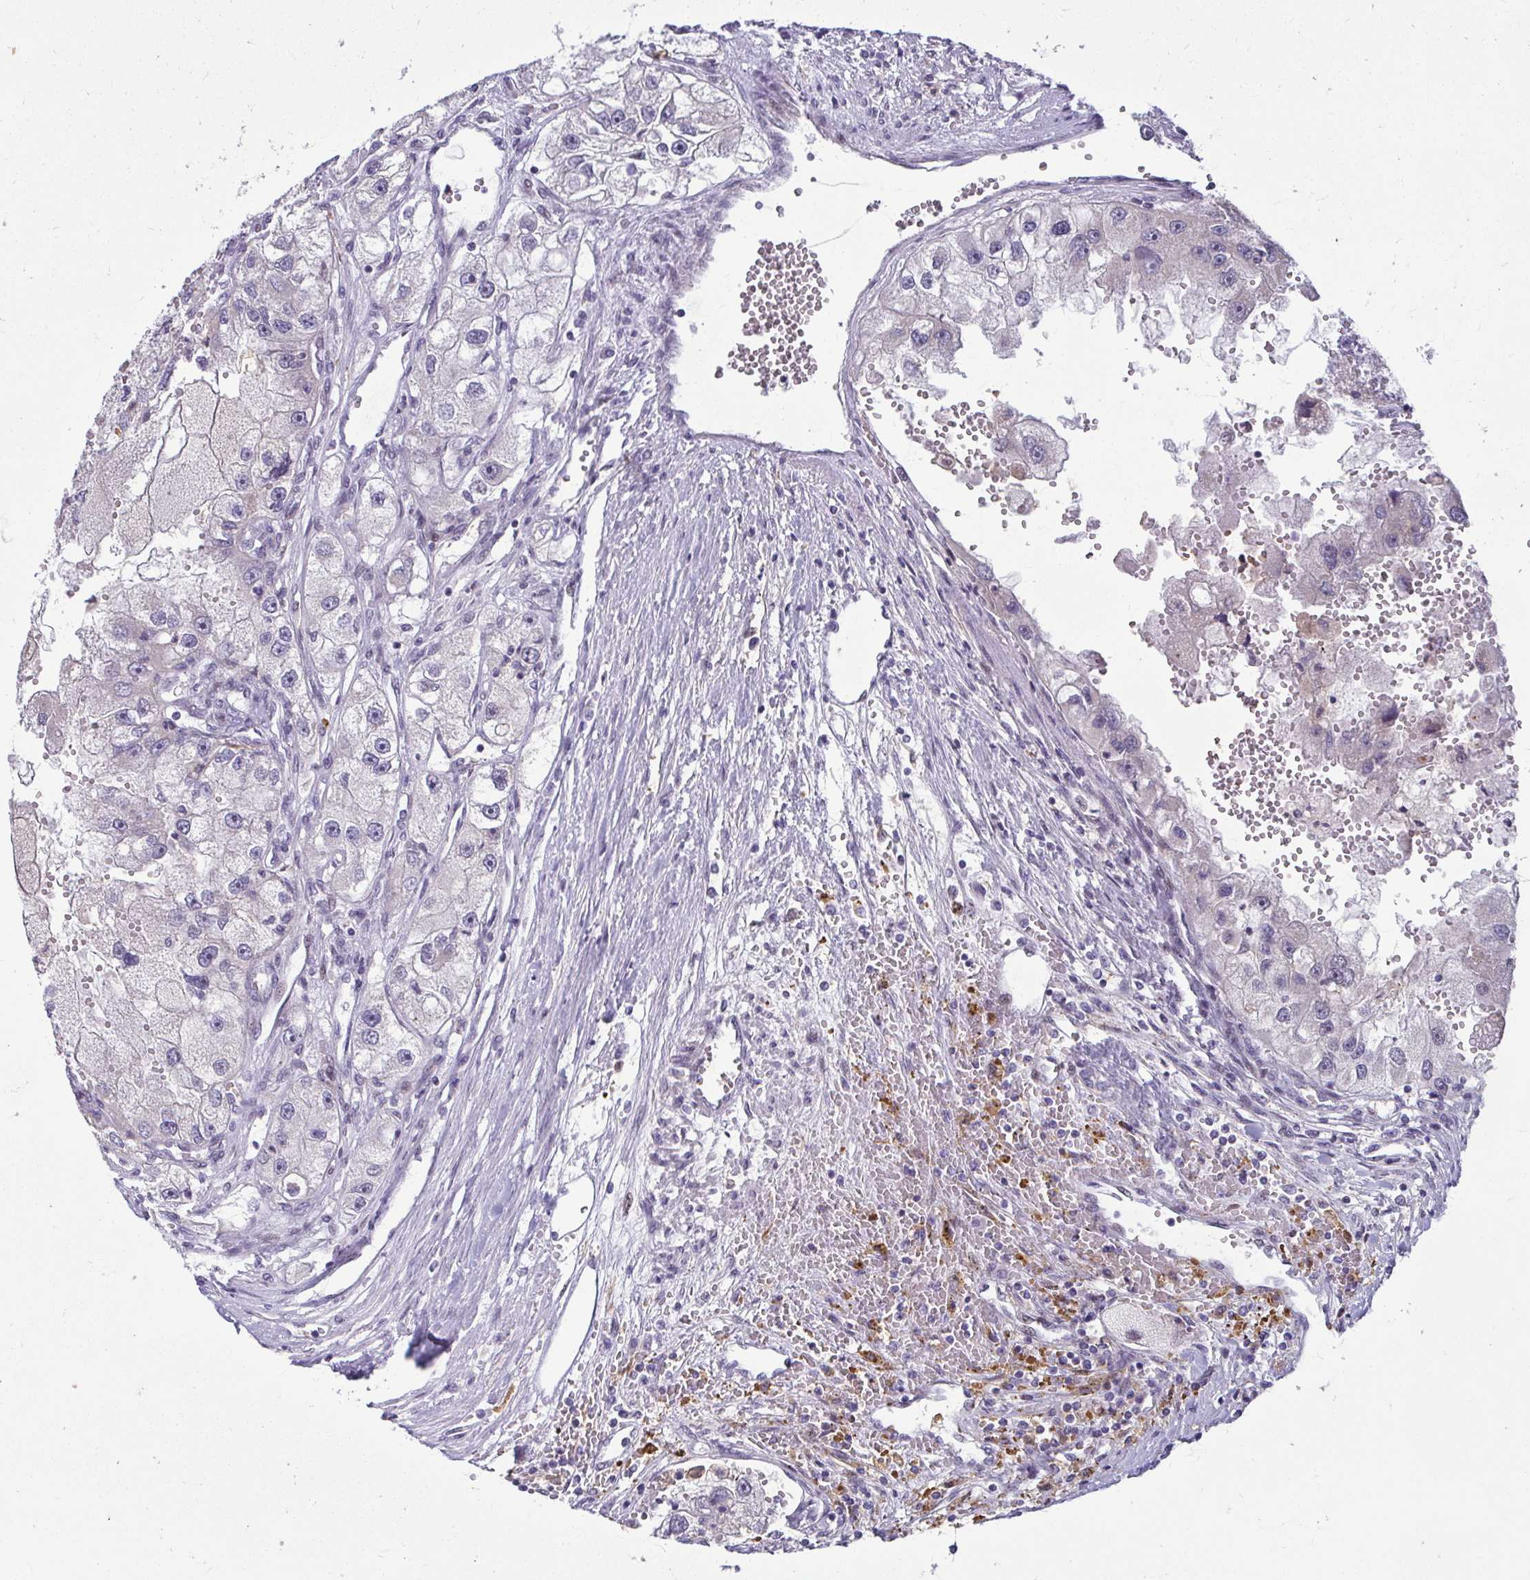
{"staining": {"intensity": "negative", "quantity": "none", "location": "none"}, "tissue": "renal cancer", "cell_type": "Tumor cells", "image_type": "cancer", "snomed": [{"axis": "morphology", "description": "Adenocarcinoma, NOS"}, {"axis": "topography", "description": "Kidney"}], "caption": "IHC of human adenocarcinoma (renal) displays no expression in tumor cells.", "gene": "ODF1", "patient": {"sex": "male", "age": 63}}